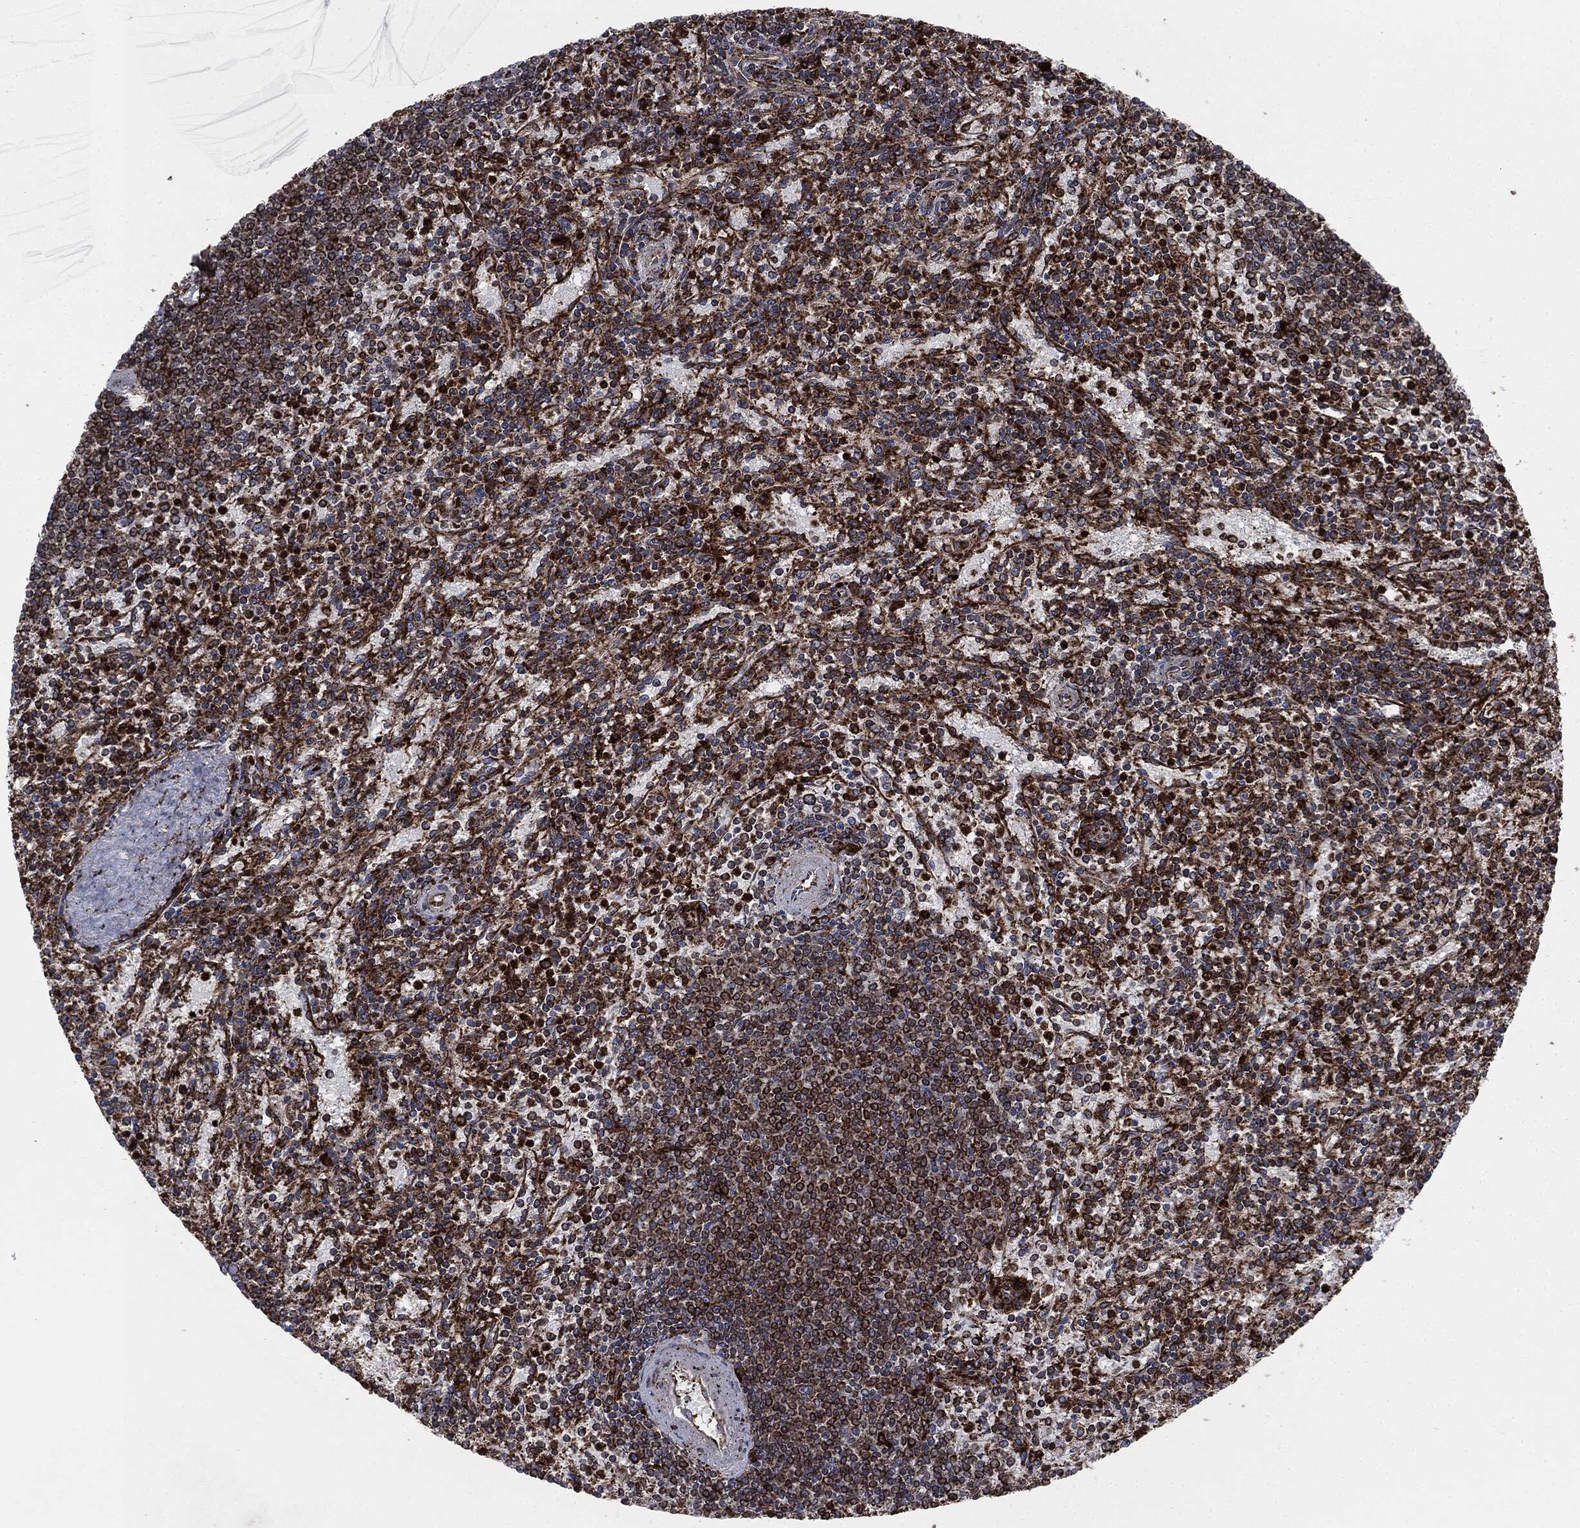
{"staining": {"intensity": "strong", "quantity": ">75%", "location": "cytoplasmic/membranous"}, "tissue": "spleen", "cell_type": "Cells in red pulp", "image_type": "normal", "snomed": [{"axis": "morphology", "description": "Normal tissue, NOS"}, {"axis": "topography", "description": "Spleen"}], "caption": "Cells in red pulp exhibit strong cytoplasmic/membranous expression in about >75% of cells in unremarkable spleen. (brown staining indicates protein expression, while blue staining denotes nuclei).", "gene": "CALR", "patient": {"sex": "female", "age": 37}}